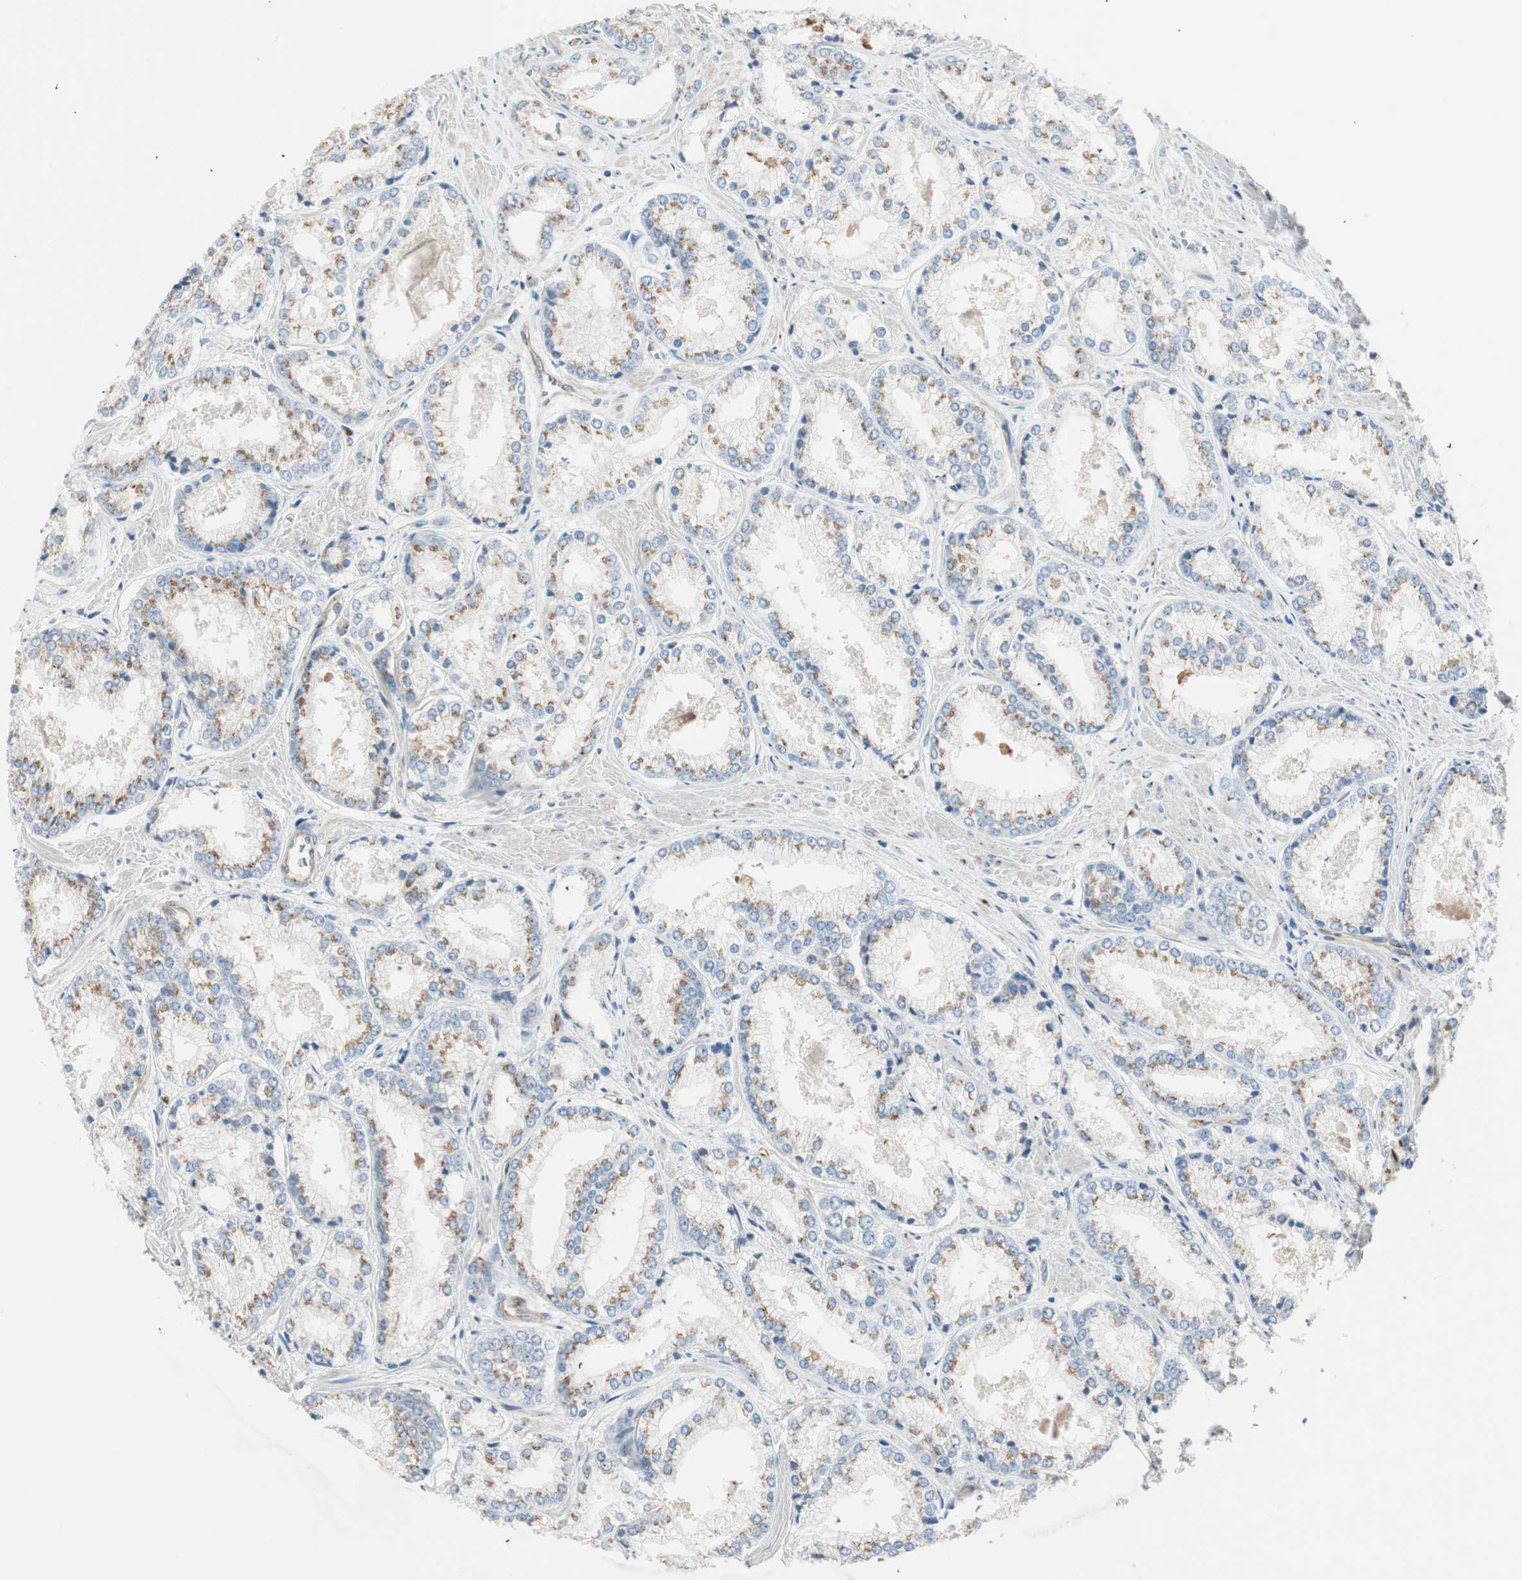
{"staining": {"intensity": "moderate", "quantity": ">75%", "location": "cytoplasmic/membranous"}, "tissue": "prostate cancer", "cell_type": "Tumor cells", "image_type": "cancer", "snomed": [{"axis": "morphology", "description": "Adenocarcinoma, Low grade"}, {"axis": "topography", "description": "Prostate"}], "caption": "The histopathology image reveals a brown stain indicating the presence of a protein in the cytoplasmic/membranous of tumor cells in prostate low-grade adenocarcinoma.", "gene": "TMF1", "patient": {"sex": "male", "age": 64}}